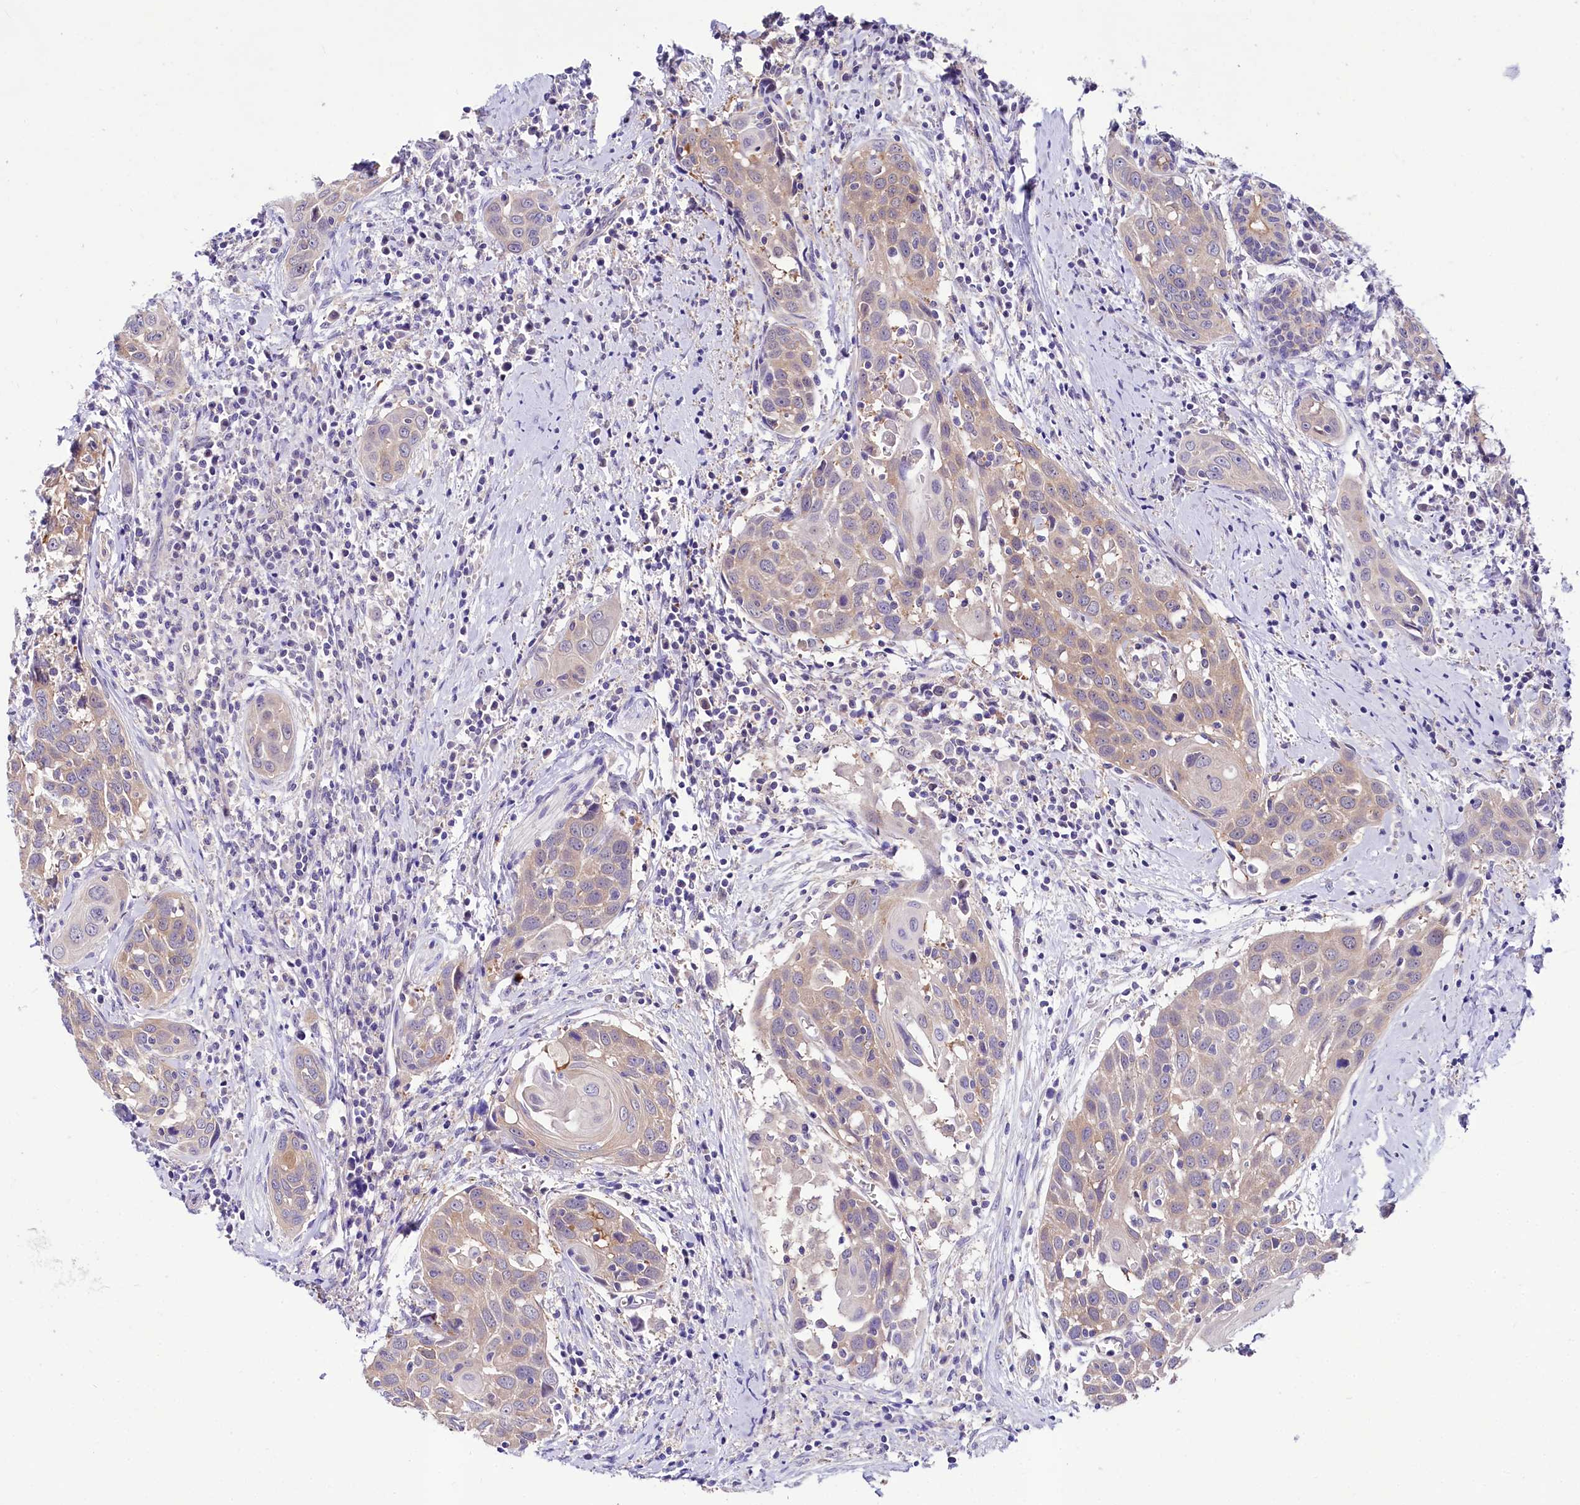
{"staining": {"intensity": "weak", "quantity": "<25%", "location": "cytoplasmic/membranous"}, "tissue": "head and neck cancer", "cell_type": "Tumor cells", "image_type": "cancer", "snomed": [{"axis": "morphology", "description": "Squamous cell carcinoma, NOS"}, {"axis": "topography", "description": "Oral tissue"}, {"axis": "topography", "description": "Head-Neck"}], "caption": "DAB (3,3'-diaminobenzidine) immunohistochemical staining of head and neck cancer (squamous cell carcinoma) exhibits no significant positivity in tumor cells.", "gene": "ABHD5", "patient": {"sex": "female", "age": 50}}